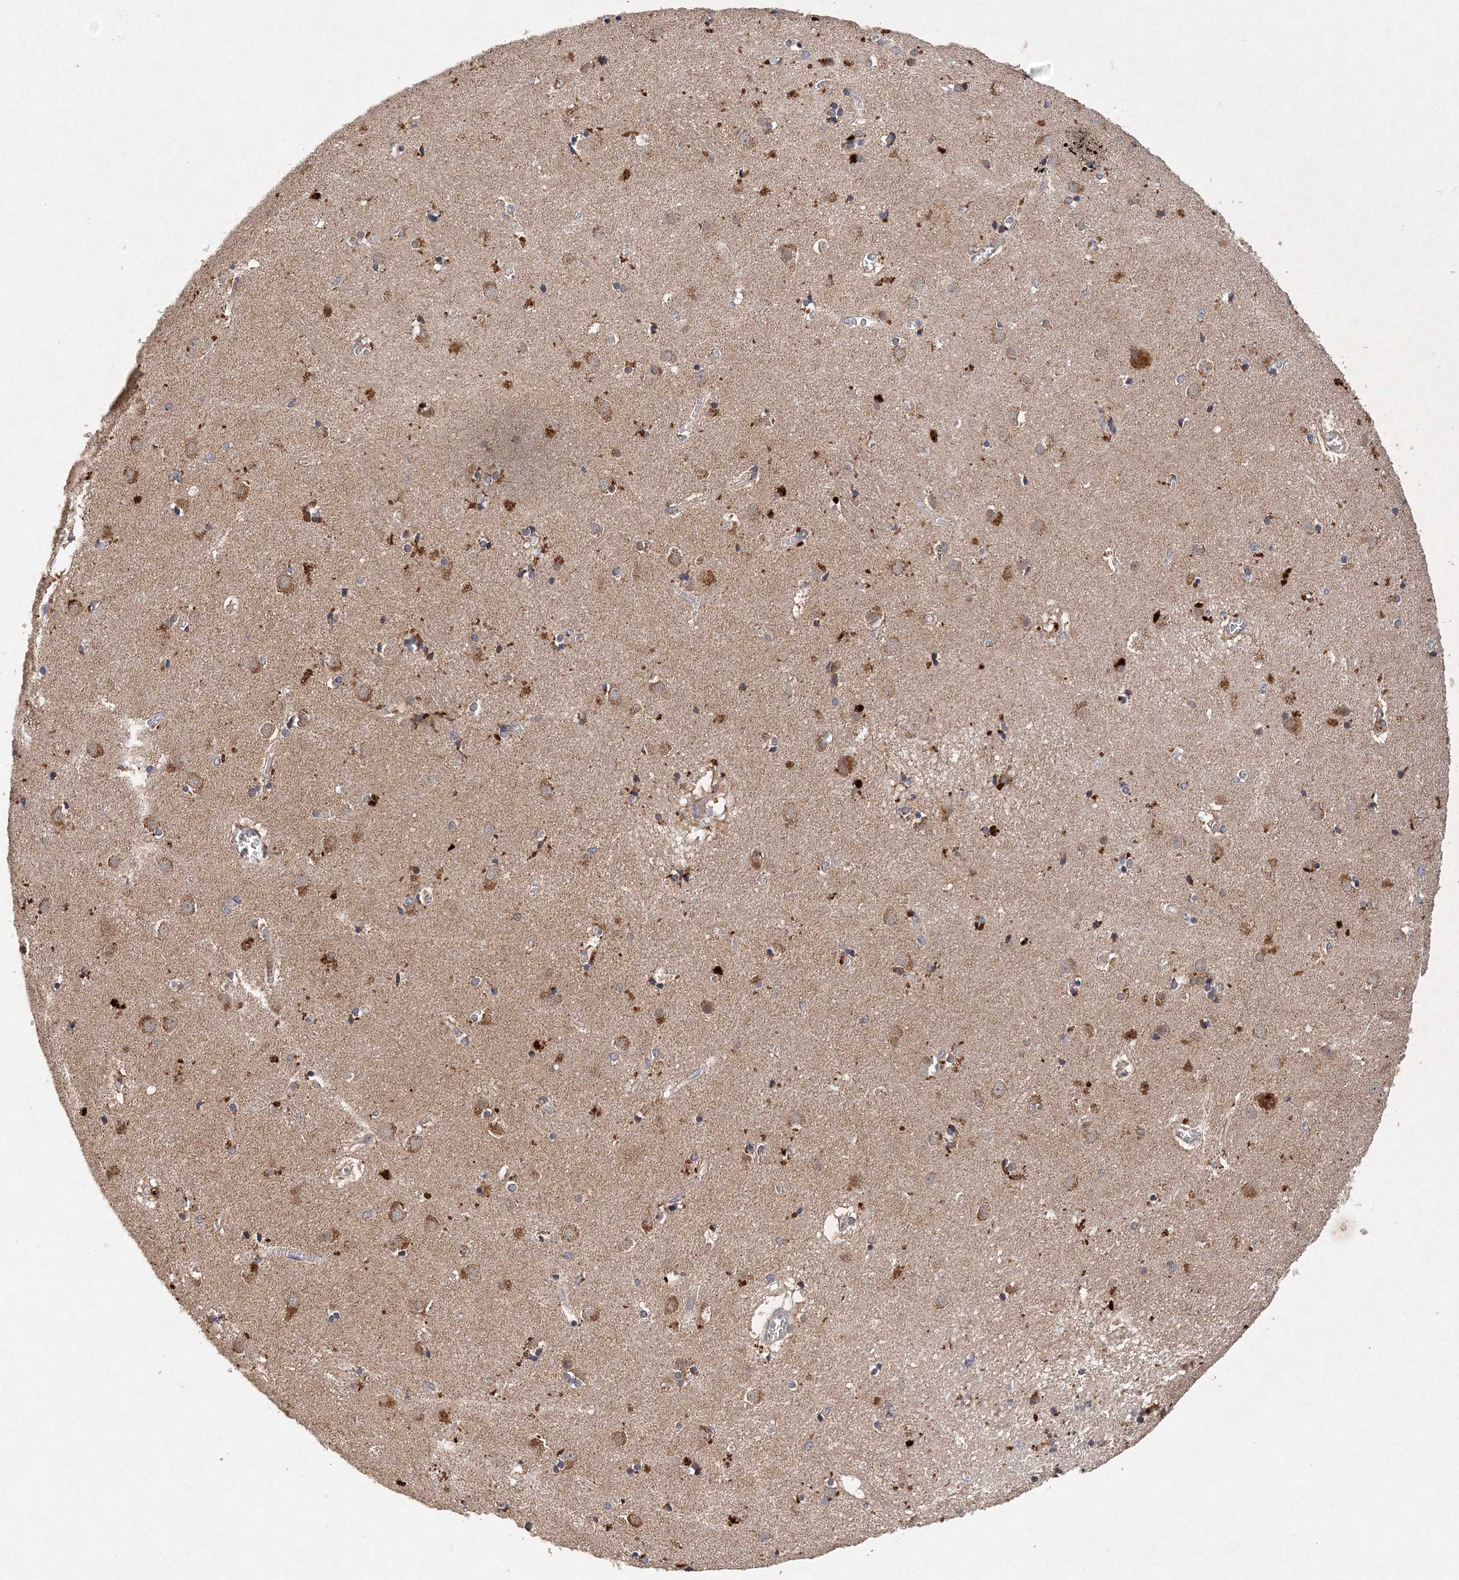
{"staining": {"intensity": "moderate", "quantity": "<25%", "location": "cytoplasmic/membranous"}, "tissue": "caudate", "cell_type": "Glial cells", "image_type": "normal", "snomed": [{"axis": "morphology", "description": "Normal tissue, NOS"}, {"axis": "topography", "description": "Lateral ventricle wall"}], "caption": "Caudate stained with IHC reveals moderate cytoplasmic/membranous positivity in approximately <25% of glial cells.", "gene": "PROSER1", "patient": {"sex": "male", "age": 70}}